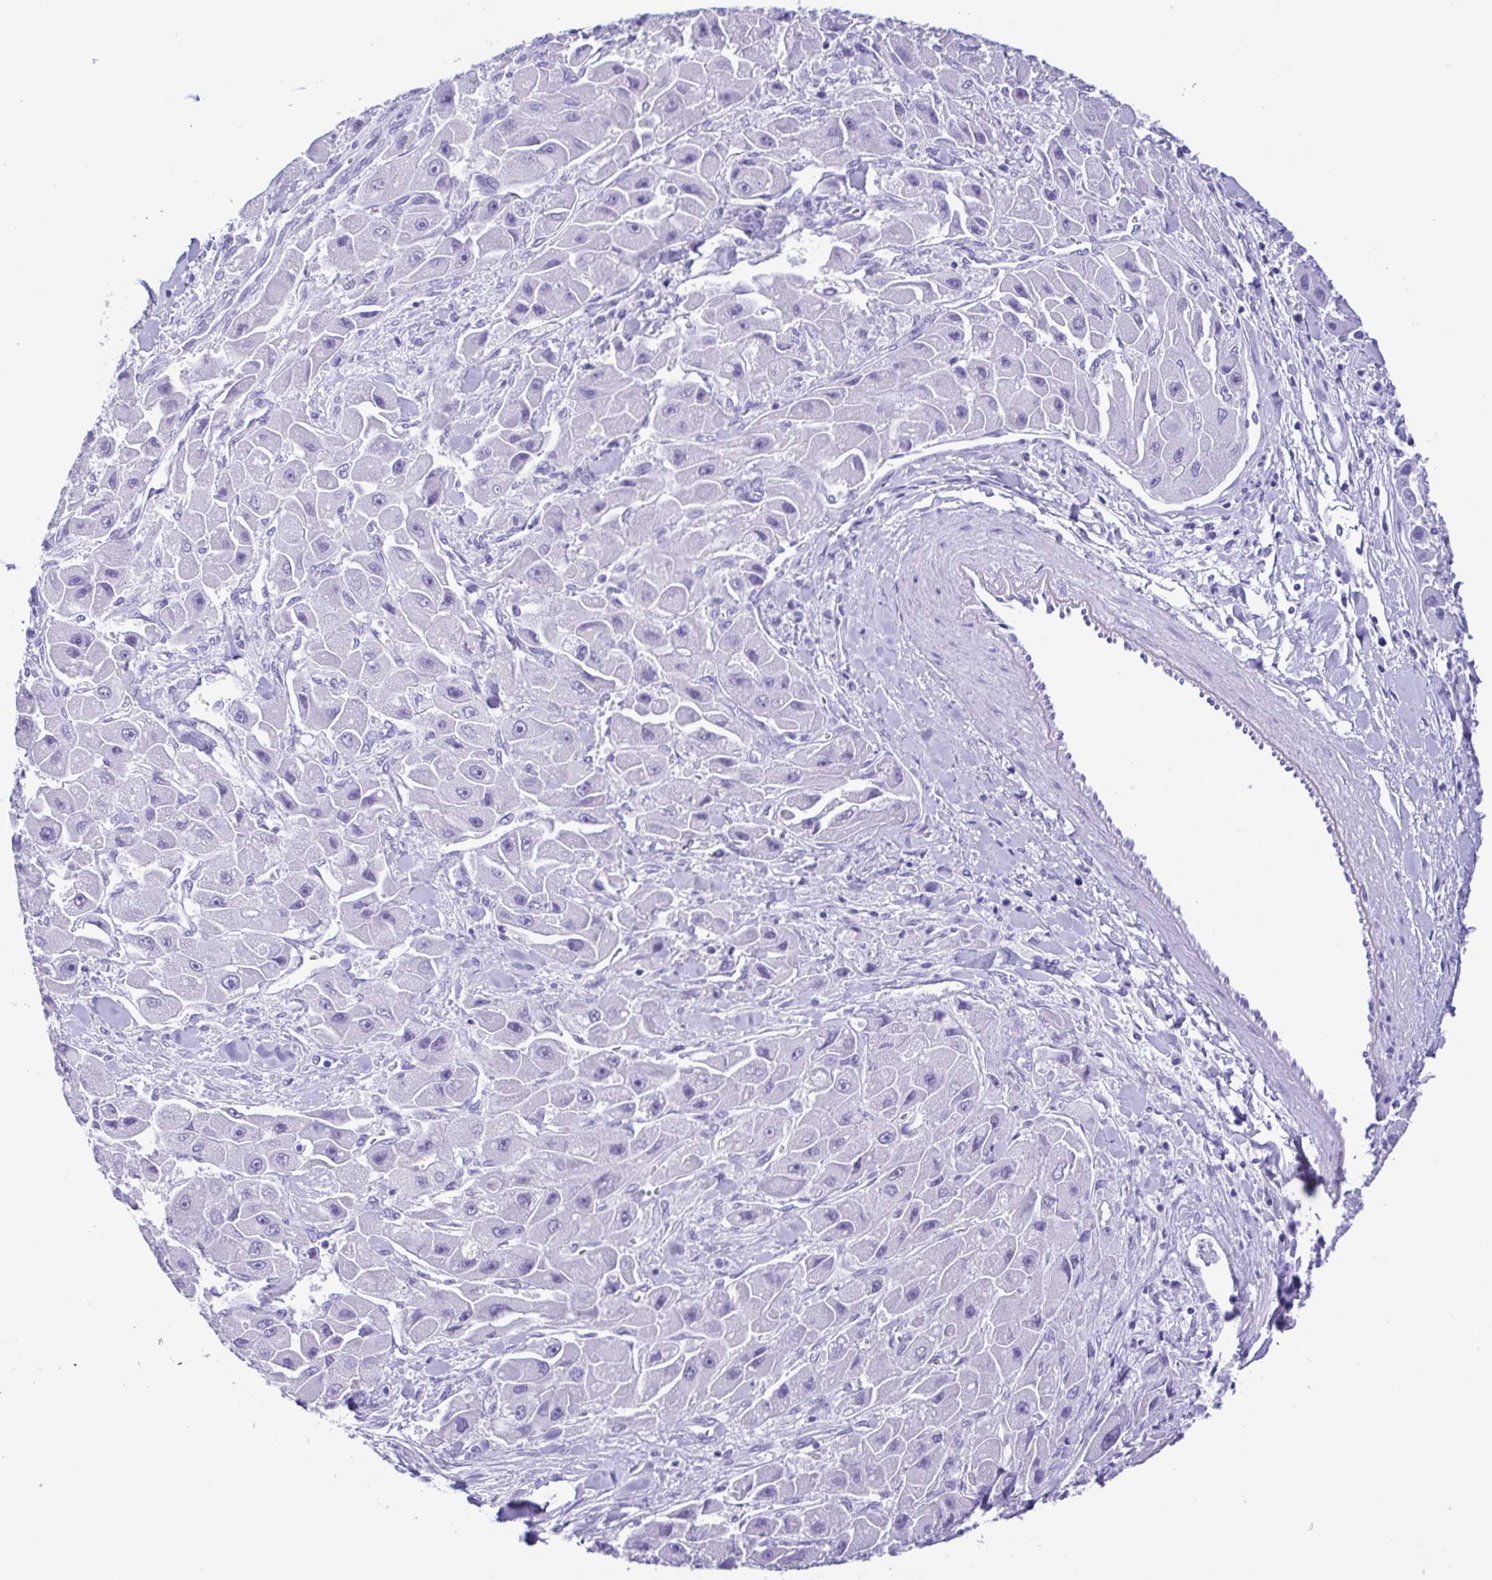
{"staining": {"intensity": "negative", "quantity": "none", "location": "none"}, "tissue": "liver cancer", "cell_type": "Tumor cells", "image_type": "cancer", "snomed": [{"axis": "morphology", "description": "Carcinoma, Hepatocellular, NOS"}, {"axis": "topography", "description": "Liver"}], "caption": "An immunohistochemistry image of liver hepatocellular carcinoma is shown. There is no staining in tumor cells of liver hepatocellular carcinoma.", "gene": "CASP14", "patient": {"sex": "male", "age": 24}}